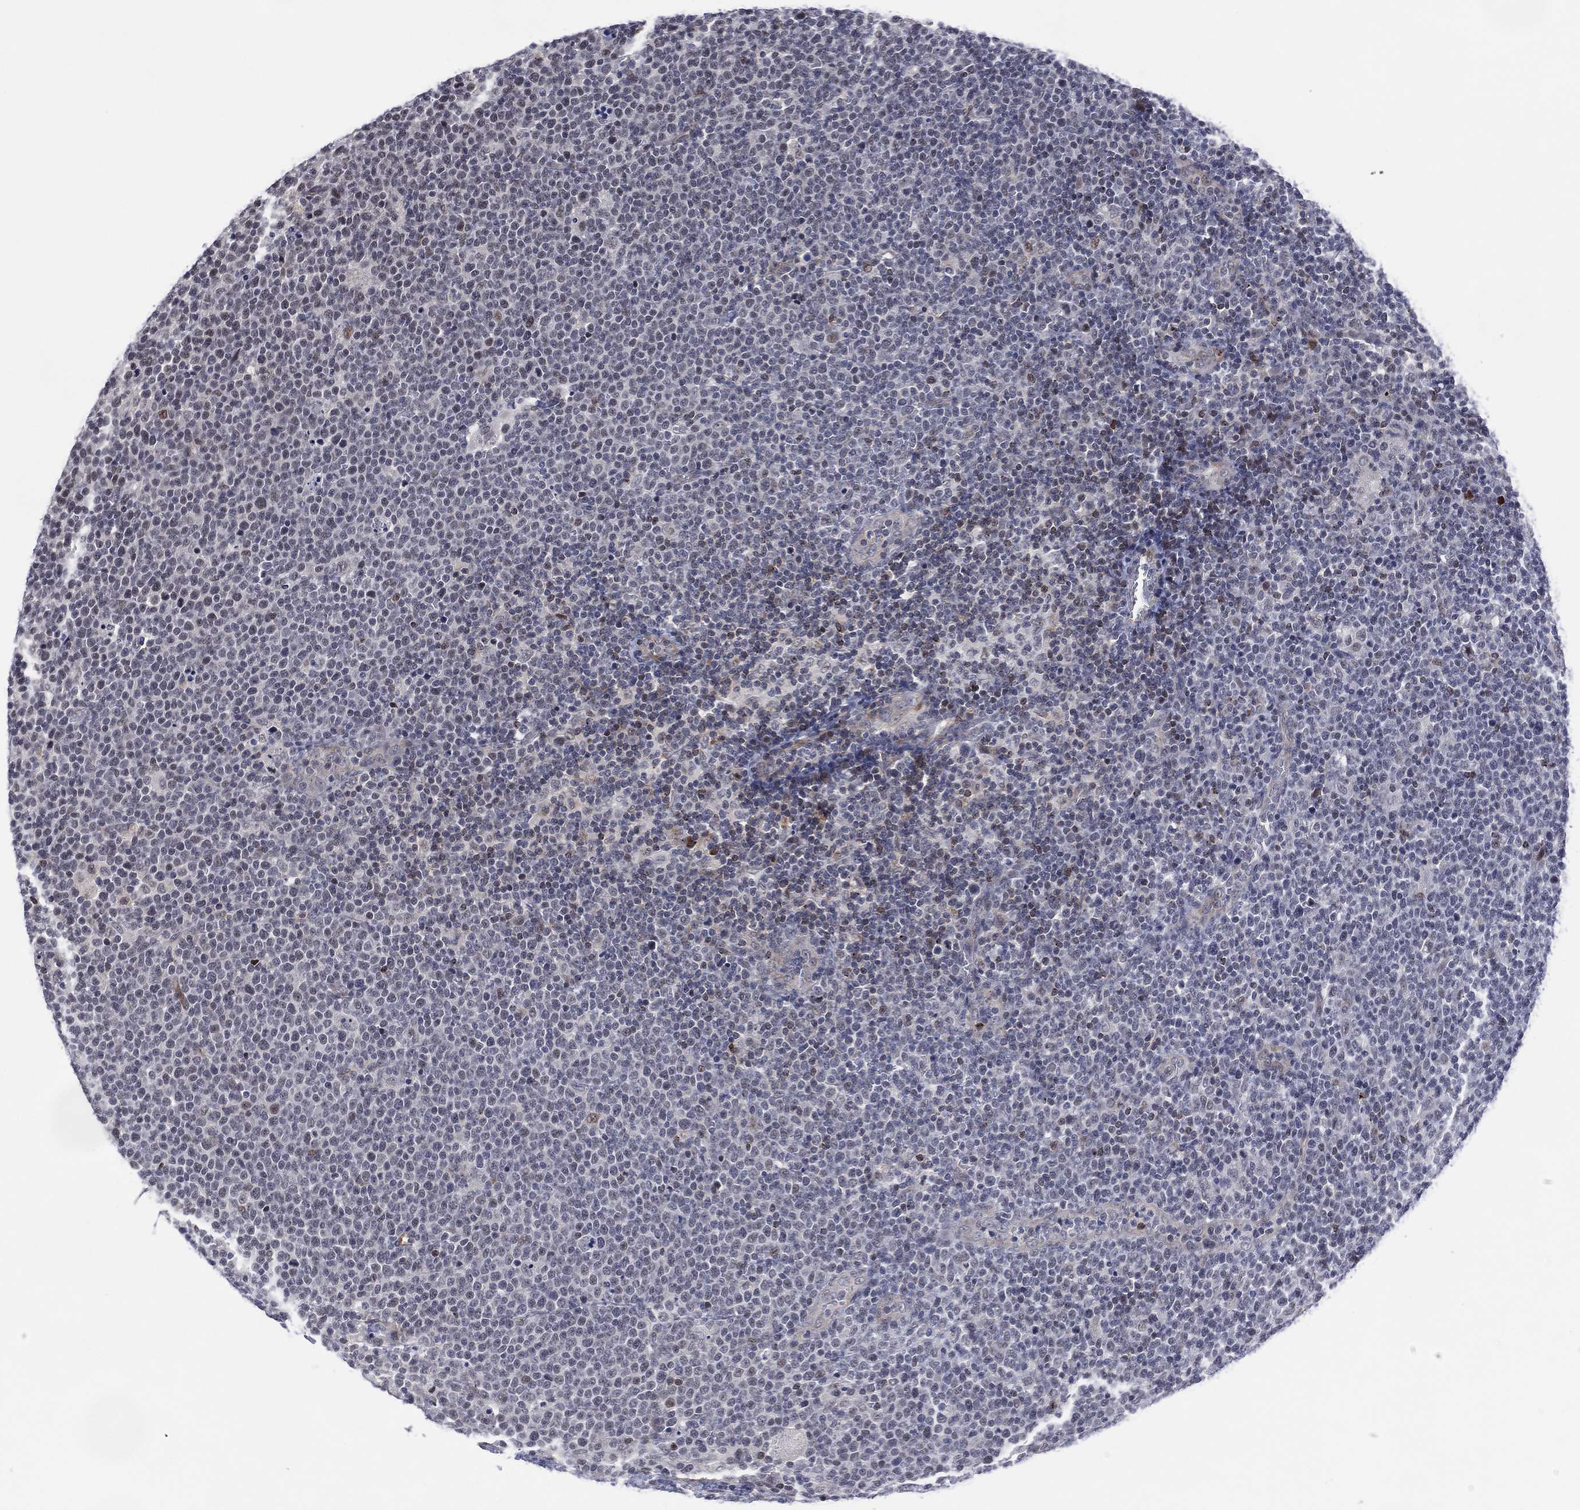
{"staining": {"intensity": "negative", "quantity": "none", "location": "none"}, "tissue": "lymphoma", "cell_type": "Tumor cells", "image_type": "cancer", "snomed": [{"axis": "morphology", "description": "Malignant lymphoma, non-Hodgkin's type, High grade"}, {"axis": "topography", "description": "Lymph node"}], "caption": "Lymphoma stained for a protein using immunohistochemistry (IHC) exhibits no staining tumor cells.", "gene": "DPP4", "patient": {"sex": "male", "age": 61}}